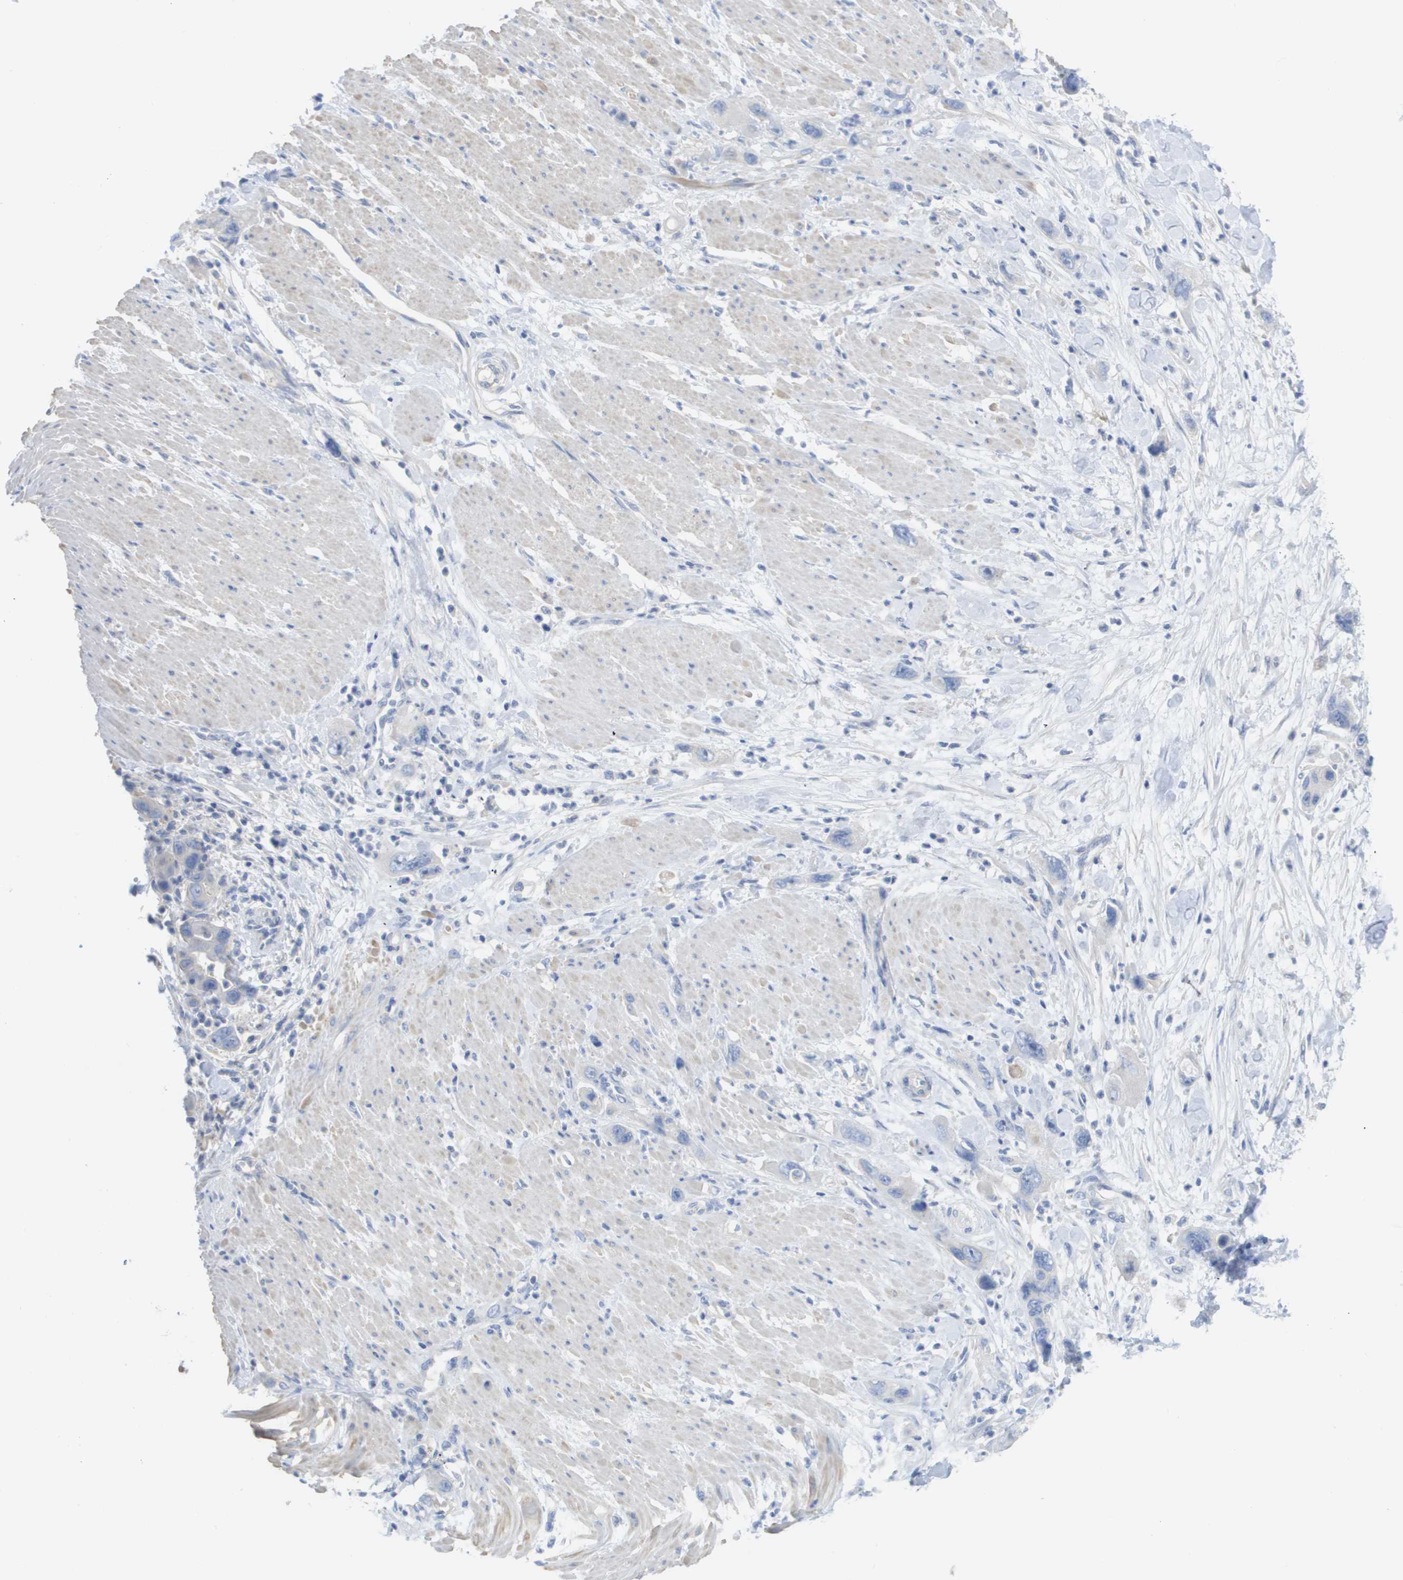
{"staining": {"intensity": "negative", "quantity": "none", "location": "none"}, "tissue": "pancreatic cancer", "cell_type": "Tumor cells", "image_type": "cancer", "snomed": [{"axis": "morphology", "description": "Normal tissue, NOS"}, {"axis": "morphology", "description": "Adenocarcinoma, NOS"}, {"axis": "topography", "description": "Pancreas"}], "caption": "The micrograph displays no significant expression in tumor cells of pancreatic adenocarcinoma.", "gene": "MYL3", "patient": {"sex": "female", "age": 71}}